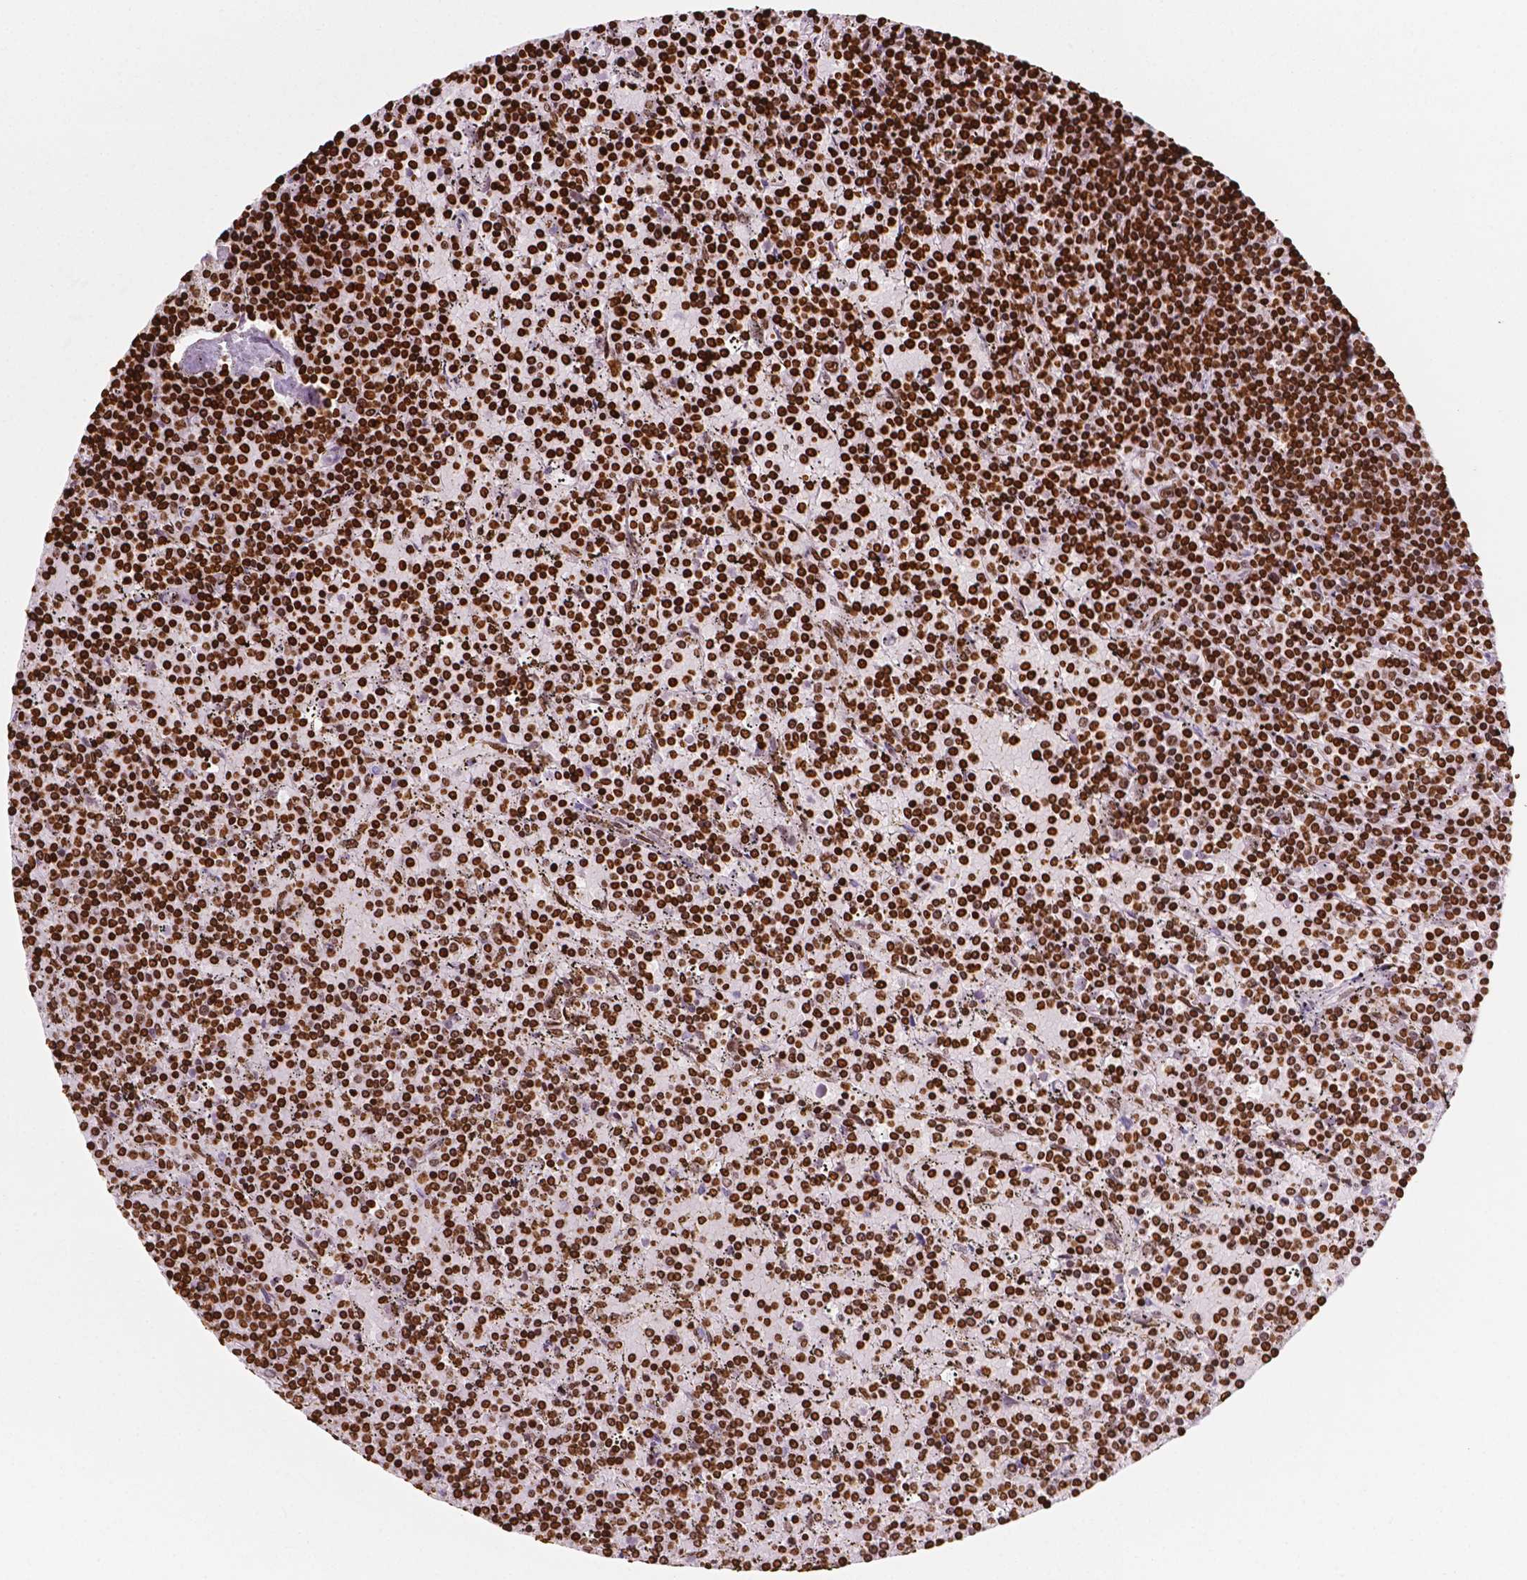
{"staining": {"intensity": "strong", "quantity": ">75%", "location": "nuclear"}, "tissue": "lymphoma", "cell_type": "Tumor cells", "image_type": "cancer", "snomed": [{"axis": "morphology", "description": "Malignant lymphoma, non-Hodgkin's type, Low grade"}, {"axis": "topography", "description": "Spleen"}], "caption": "Human malignant lymphoma, non-Hodgkin's type (low-grade) stained for a protein (brown) displays strong nuclear positive expression in about >75% of tumor cells.", "gene": "CBY3", "patient": {"sex": "female", "age": 77}}